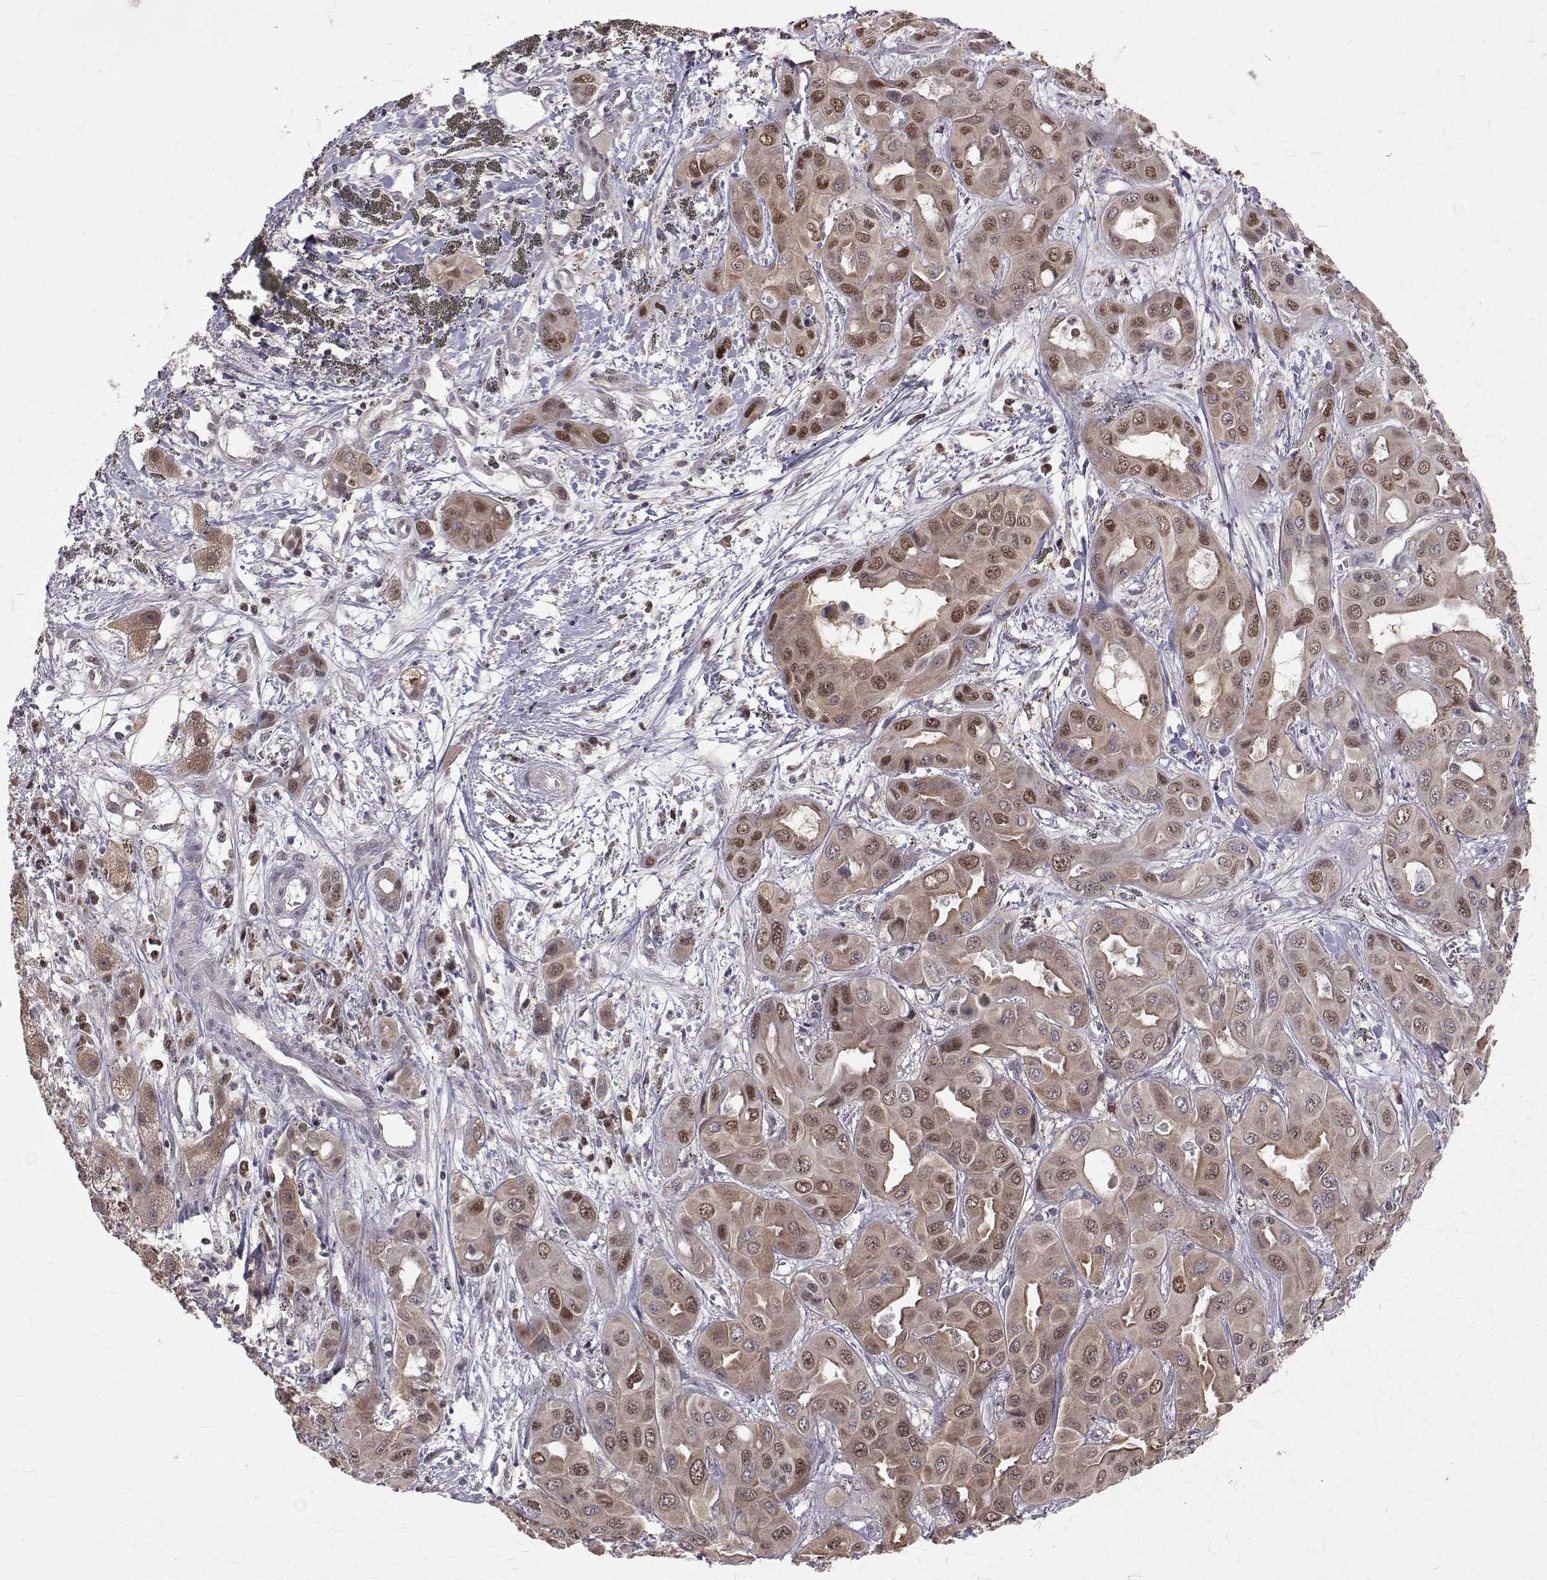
{"staining": {"intensity": "moderate", "quantity": ">75%", "location": "cytoplasmic/membranous,nuclear"}, "tissue": "liver cancer", "cell_type": "Tumor cells", "image_type": "cancer", "snomed": [{"axis": "morphology", "description": "Cholangiocarcinoma"}, {"axis": "topography", "description": "Liver"}], "caption": "Human cholangiocarcinoma (liver) stained with a brown dye reveals moderate cytoplasmic/membranous and nuclear positive expression in about >75% of tumor cells.", "gene": "NIF3L1", "patient": {"sex": "female", "age": 60}}